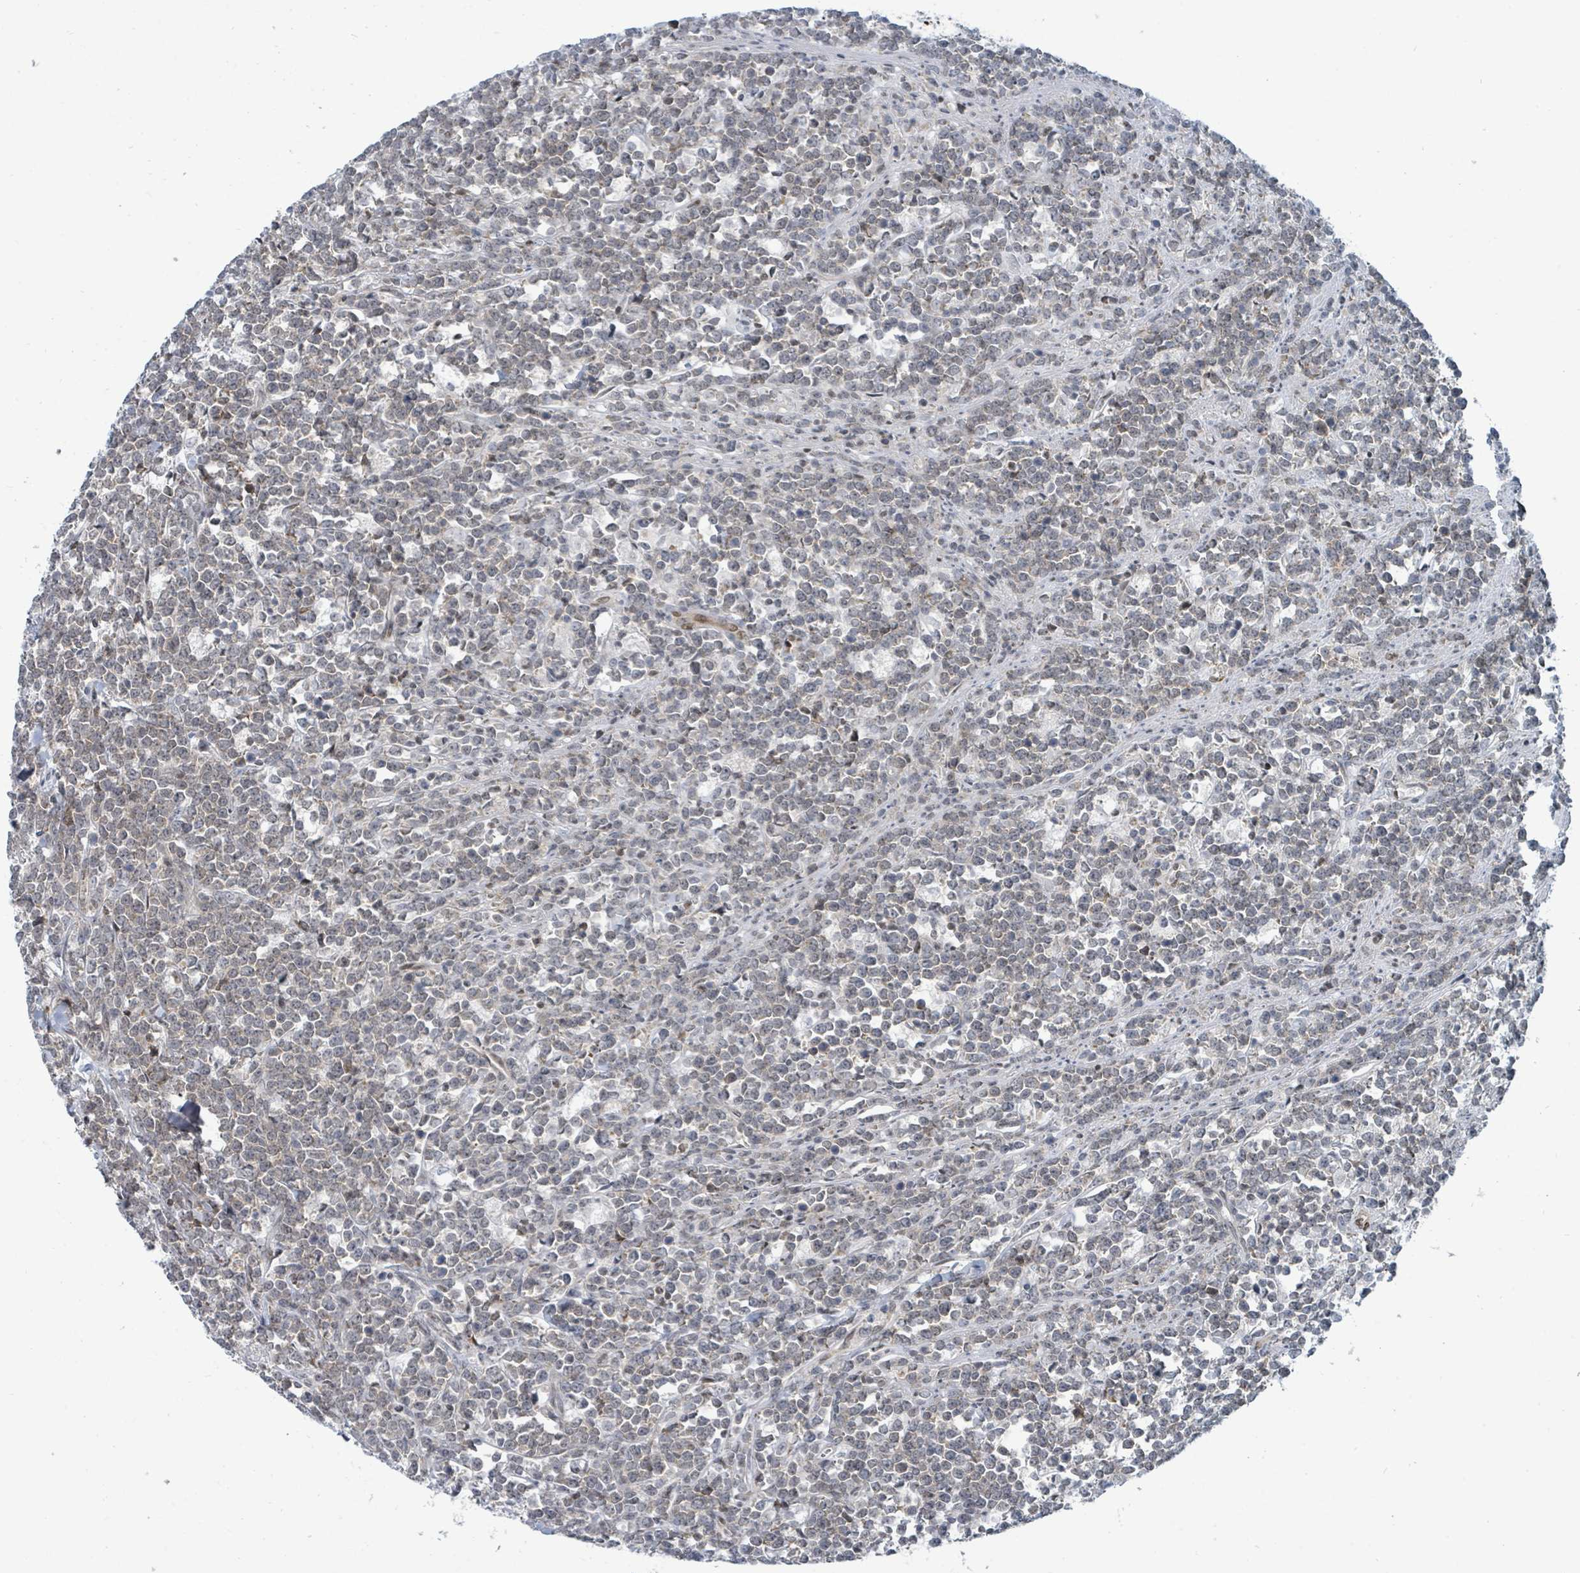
{"staining": {"intensity": "weak", "quantity": "25%-75%", "location": "cytoplasmic/membranous"}, "tissue": "lymphoma", "cell_type": "Tumor cells", "image_type": "cancer", "snomed": [{"axis": "morphology", "description": "Malignant lymphoma, non-Hodgkin's type, High grade"}, {"axis": "topography", "description": "Small intestine"}, {"axis": "topography", "description": "Colon"}], "caption": "IHC image of human lymphoma stained for a protein (brown), which displays low levels of weak cytoplasmic/membranous expression in approximately 25%-75% of tumor cells.", "gene": "SUMO4", "patient": {"sex": "male", "age": 8}}